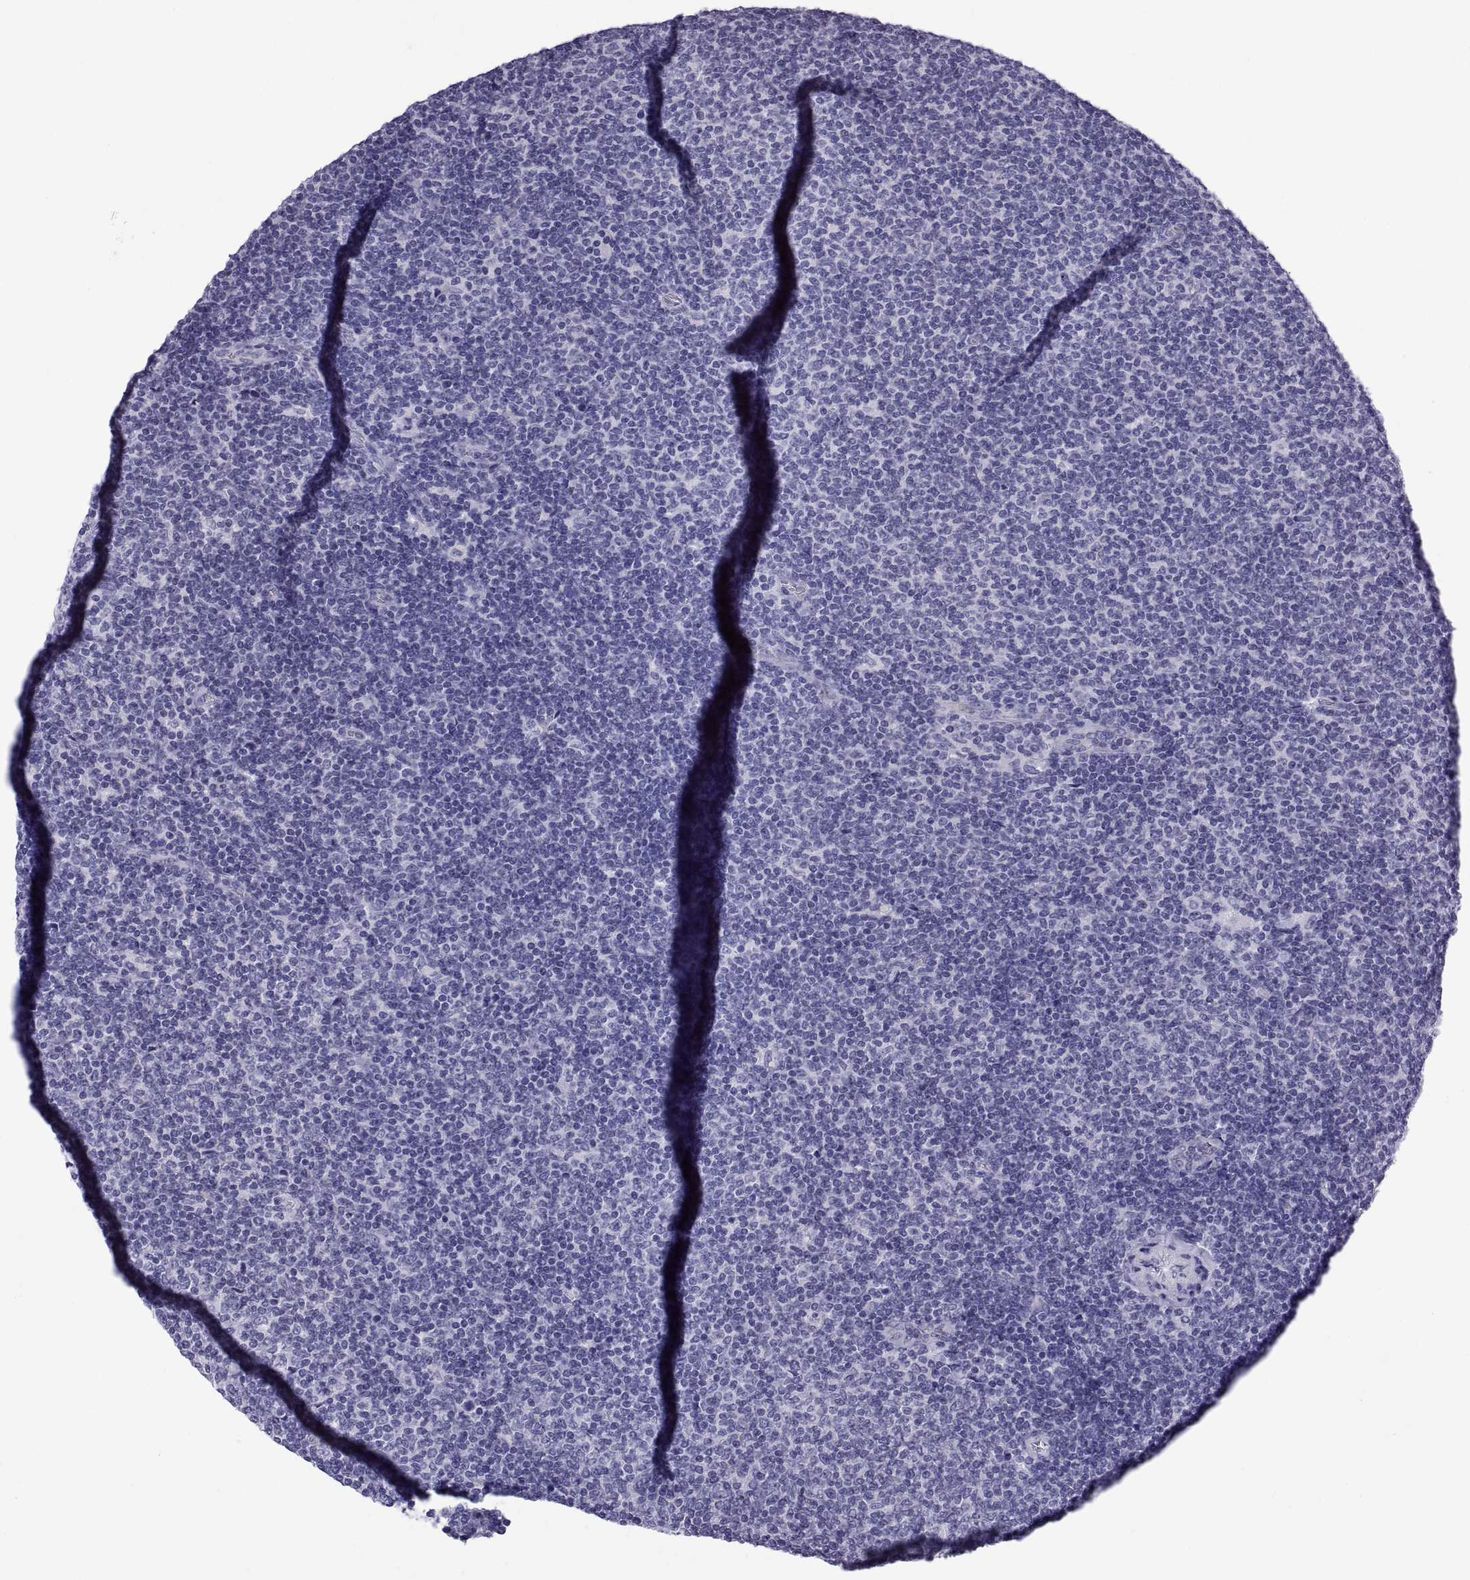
{"staining": {"intensity": "negative", "quantity": "none", "location": "none"}, "tissue": "lymphoma", "cell_type": "Tumor cells", "image_type": "cancer", "snomed": [{"axis": "morphology", "description": "Malignant lymphoma, non-Hodgkin's type, Low grade"}, {"axis": "topography", "description": "Lymph node"}], "caption": "IHC histopathology image of lymphoma stained for a protein (brown), which reveals no expression in tumor cells. (Brightfield microscopy of DAB IHC at high magnification).", "gene": "RNASE12", "patient": {"sex": "male", "age": 52}}